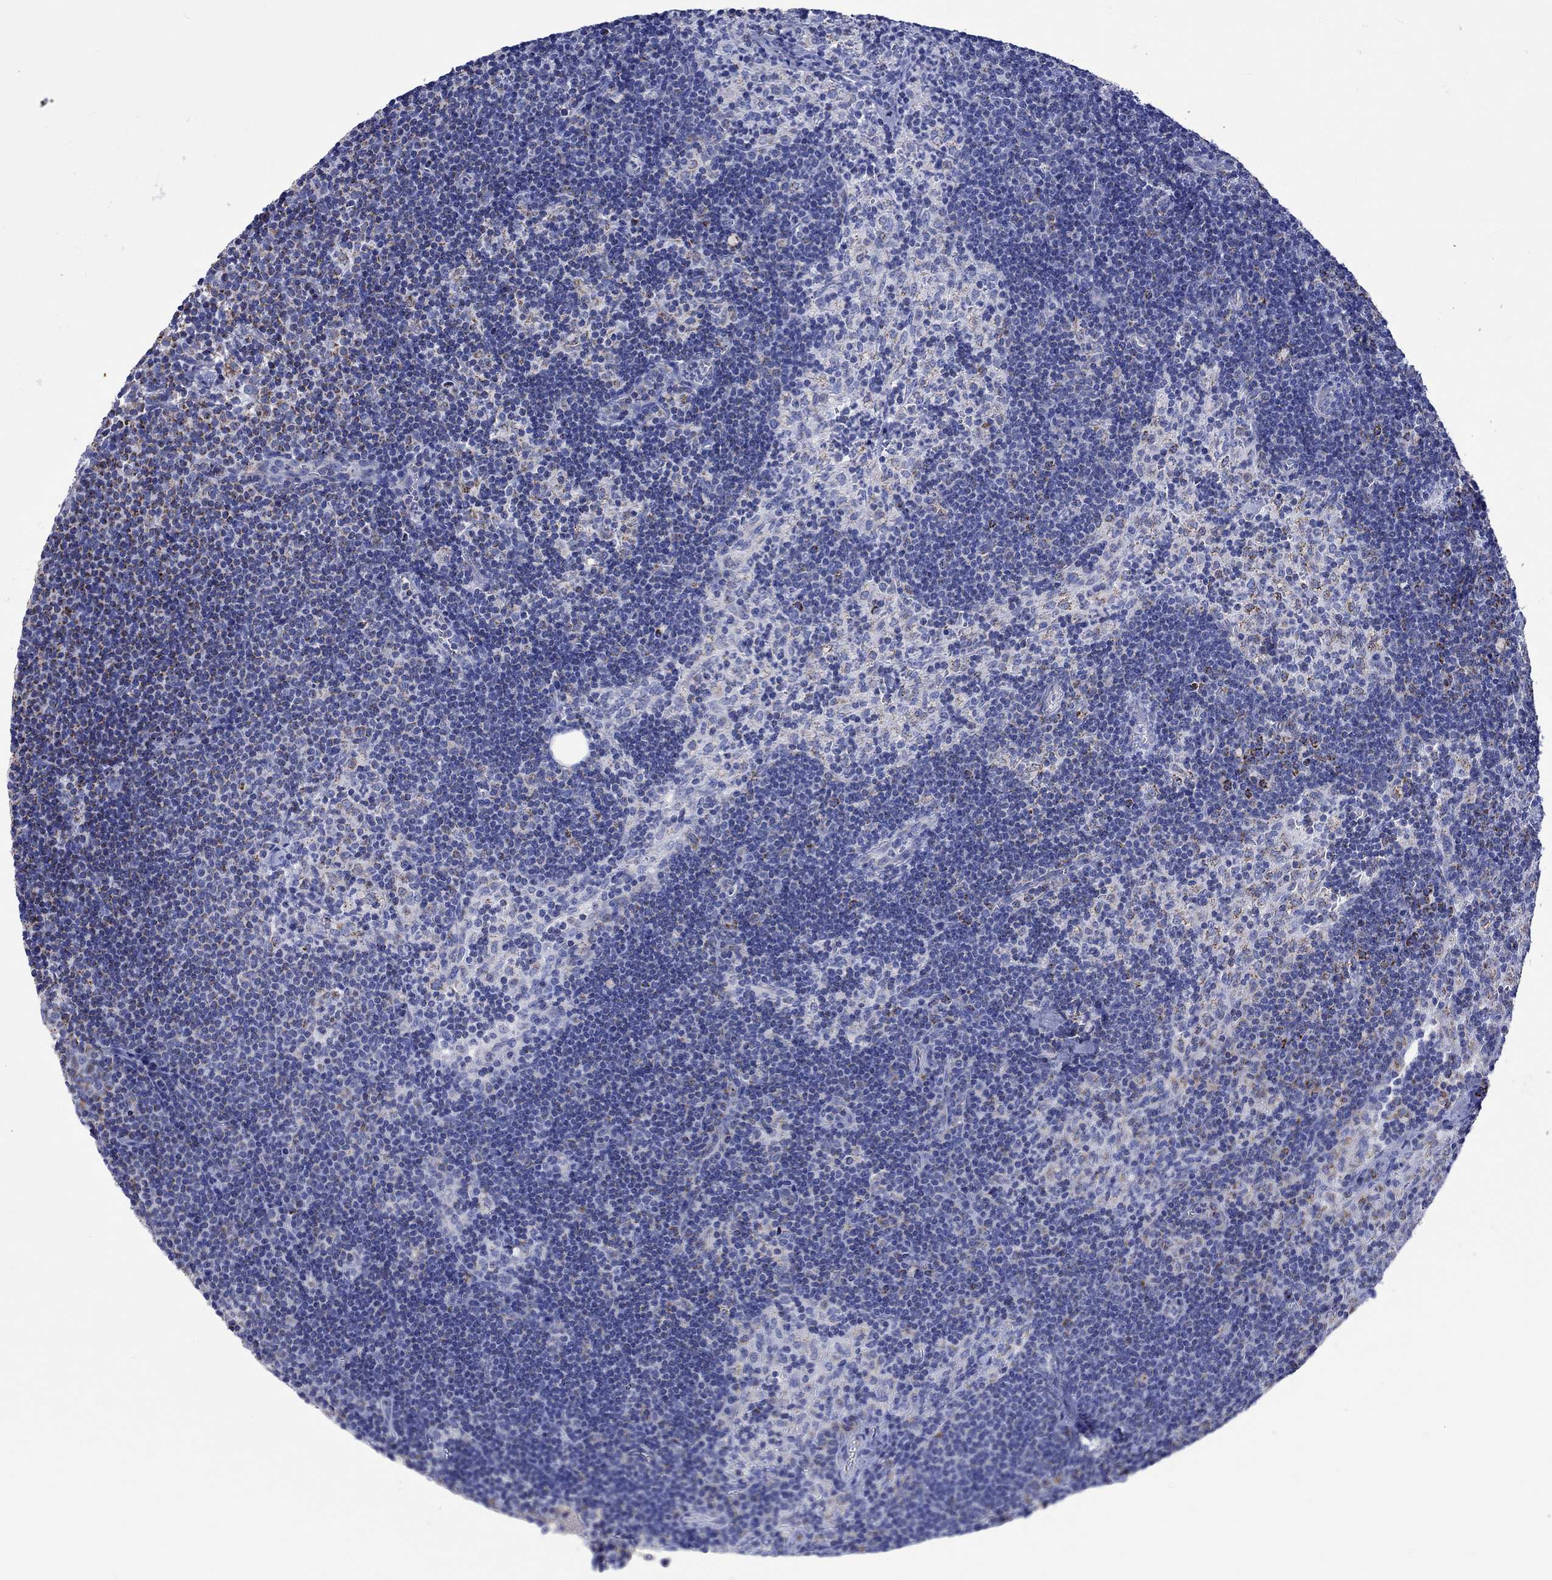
{"staining": {"intensity": "strong", "quantity": "<25%", "location": "cytoplasmic/membranous"}, "tissue": "lymph node", "cell_type": "Non-germinal center cells", "image_type": "normal", "snomed": [{"axis": "morphology", "description": "Normal tissue, NOS"}, {"axis": "topography", "description": "Lymph node"}], "caption": "A brown stain labels strong cytoplasmic/membranous positivity of a protein in non-germinal center cells of benign human lymph node. (DAB = brown stain, brightfield microscopy at high magnification).", "gene": "RCE1", "patient": {"sex": "female", "age": 34}}